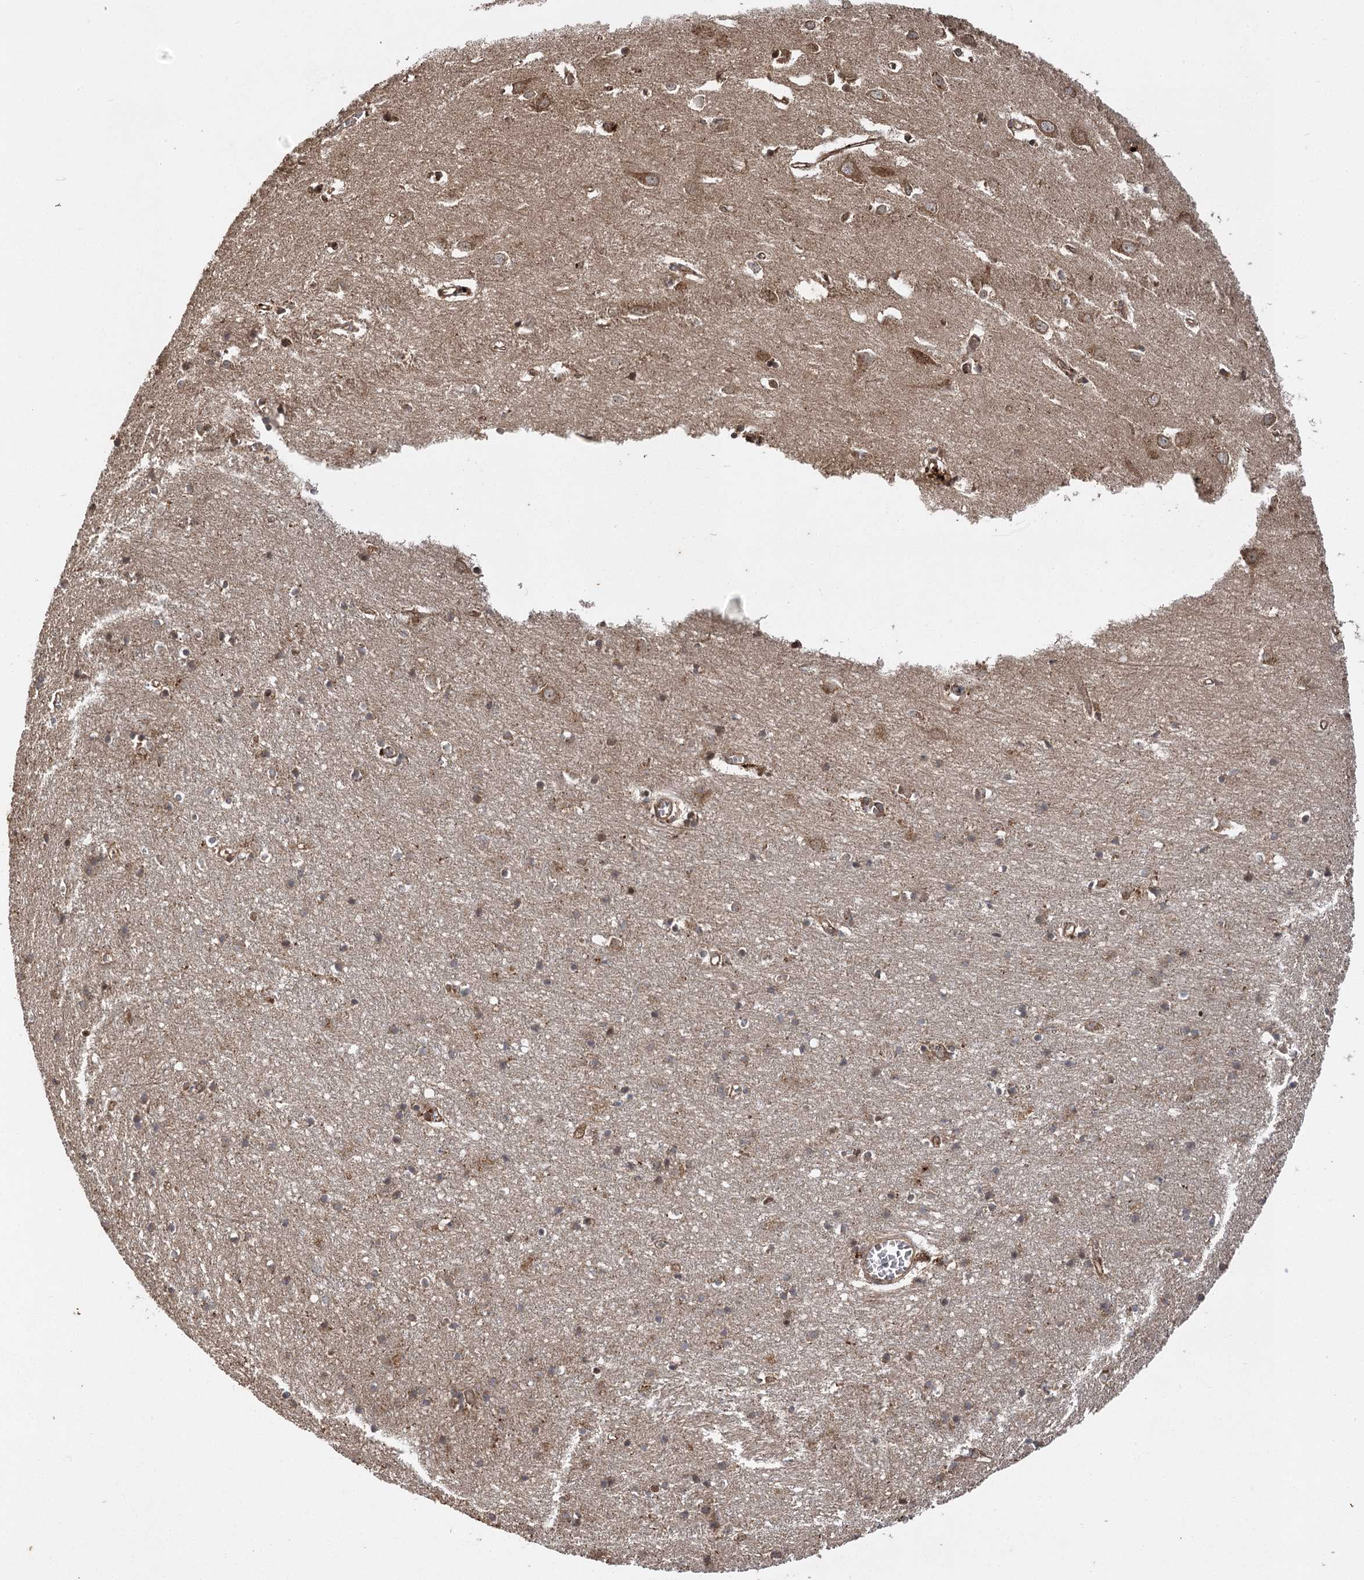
{"staining": {"intensity": "weak", "quantity": ">75%", "location": "cytoplasmic/membranous"}, "tissue": "cerebral cortex", "cell_type": "Endothelial cells", "image_type": "normal", "snomed": [{"axis": "morphology", "description": "Normal tissue, NOS"}, {"axis": "topography", "description": "Cerebral cortex"}], "caption": "A micrograph of cerebral cortex stained for a protein displays weak cytoplasmic/membranous brown staining in endothelial cells. (brown staining indicates protein expression, while blue staining denotes nuclei).", "gene": "IL11RA", "patient": {"sex": "female", "age": 64}}